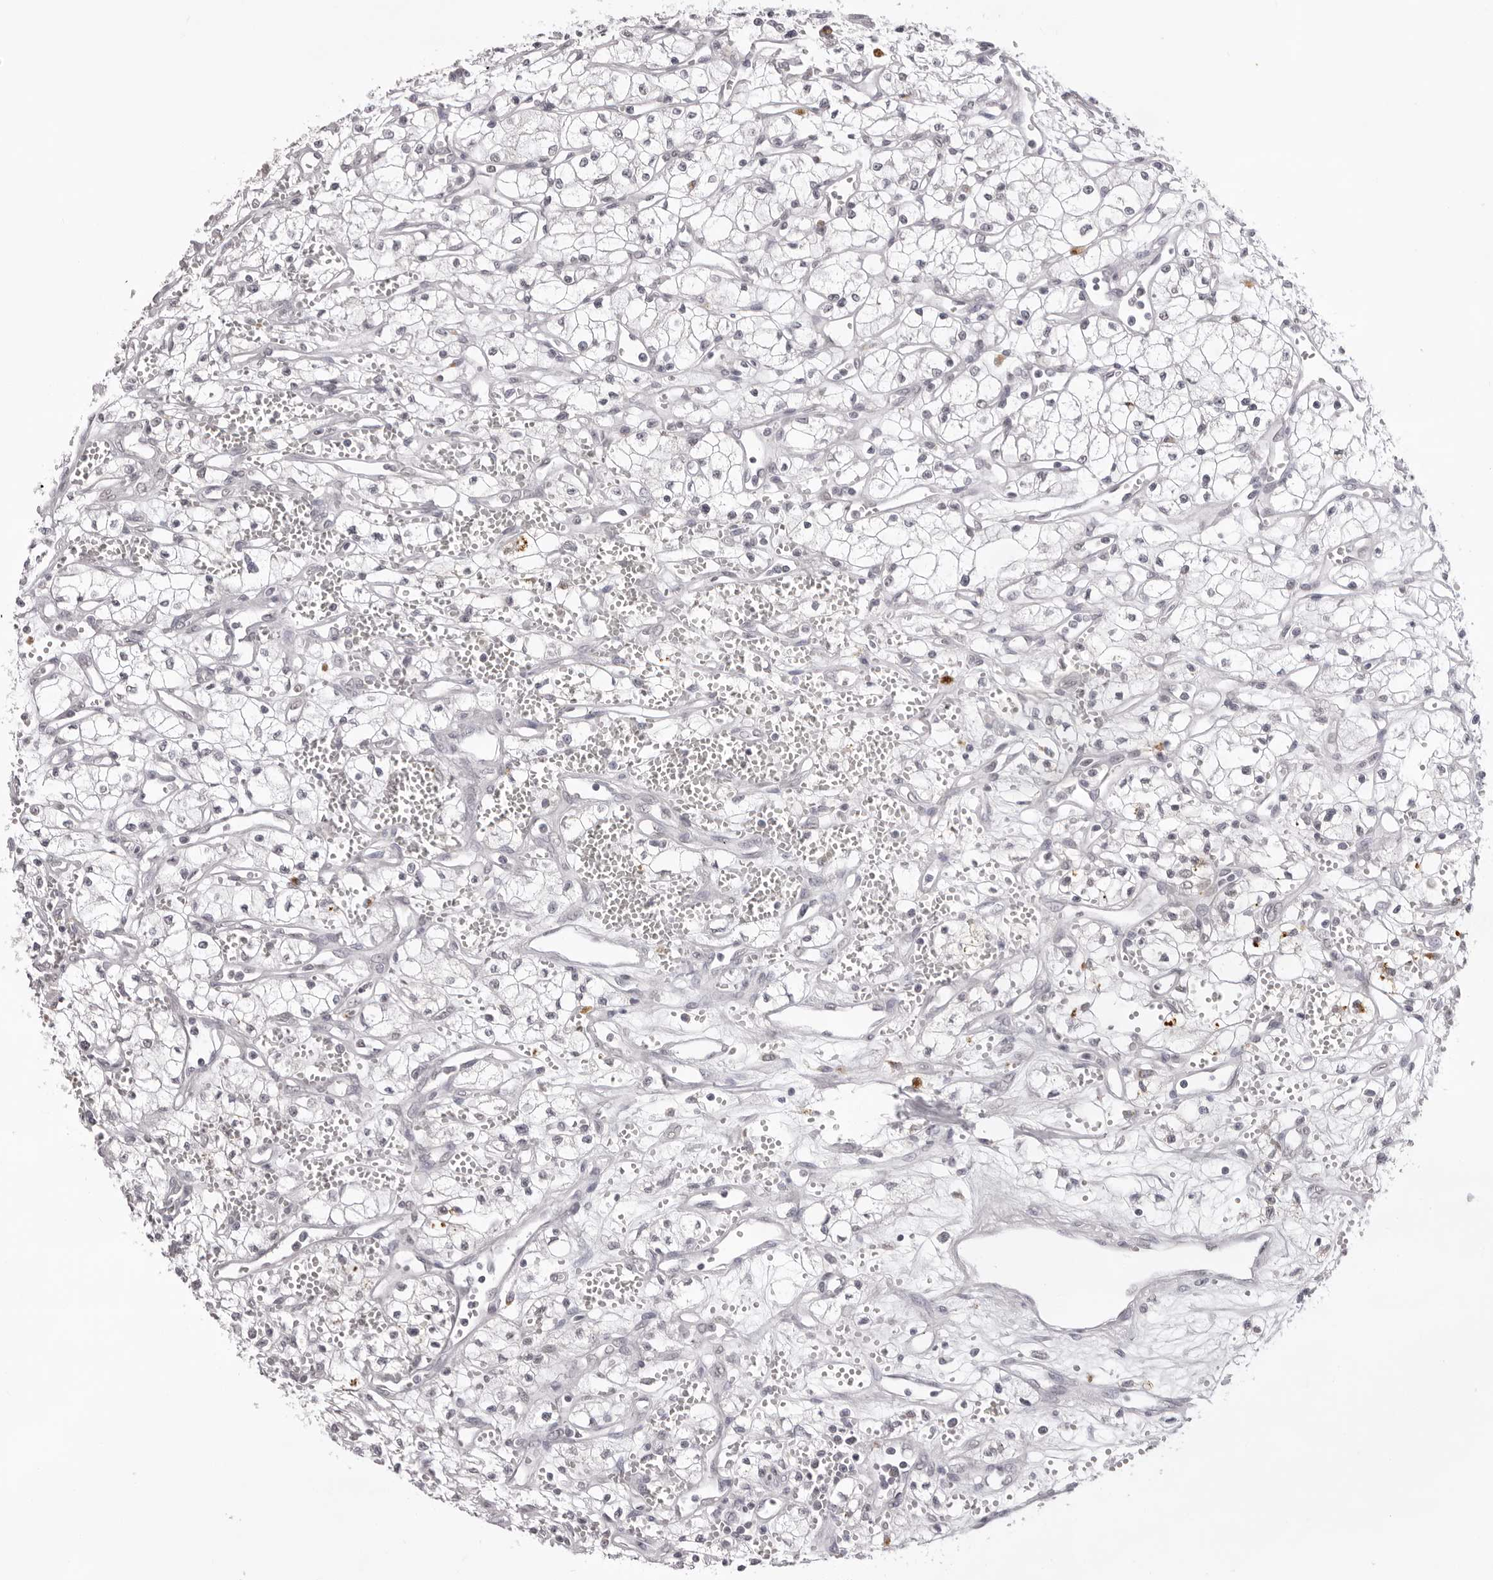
{"staining": {"intensity": "negative", "quantity": "none", "location": "none"}, "tissue": "renal cancer", "cell_type": "Tumor cells", "image_type": "cancer", "snomed": [{"axis": "morphology", "description": "Adenocarcinoma, NOS"}, {"axis": "topography", "description": "Kidney"}], "caption": "A histopathology image of renal cancer (adenocarcinoma) stained for a protein displays no brown staining in tumor cells.", "gene": "NTM", "patient": {"sex": "male", "age": 59}}